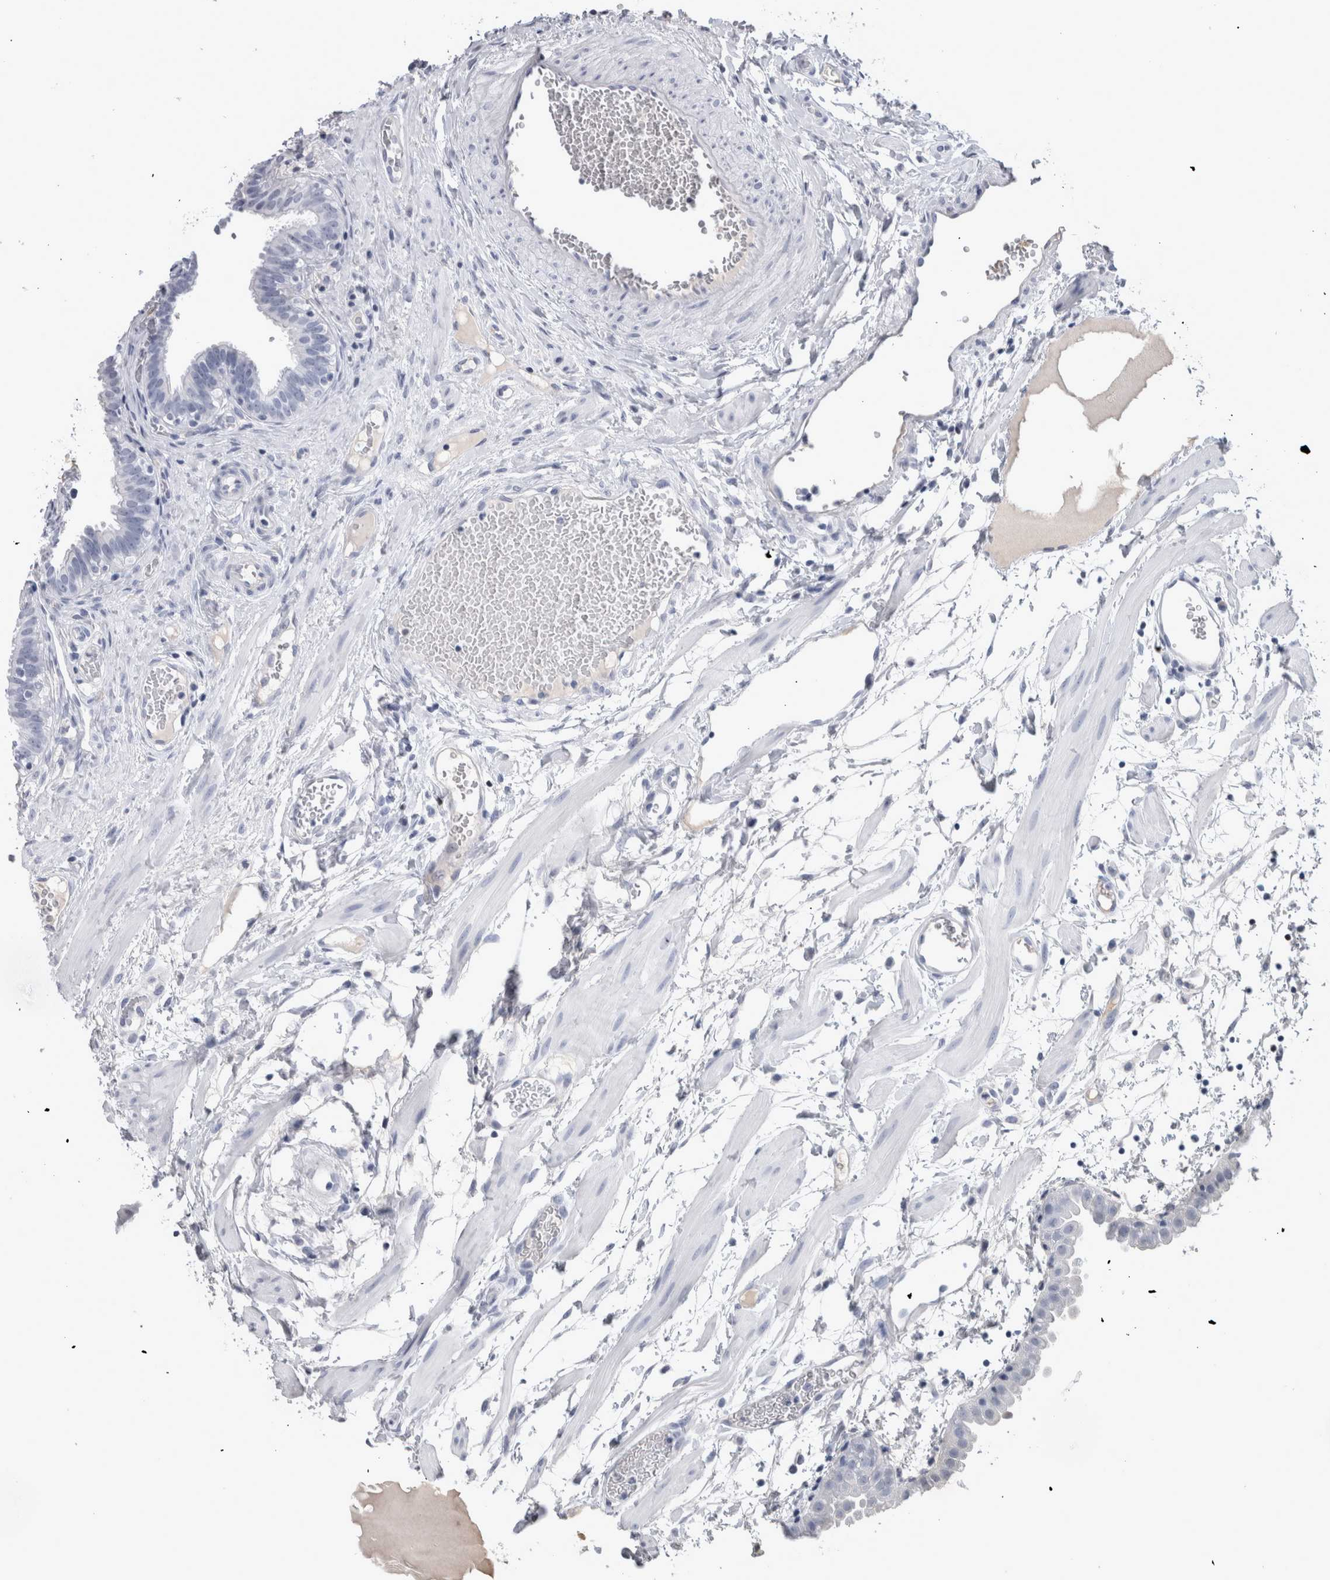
{"staining": {"intensity": "negative", "quantity": "none", "location": "none"}, "tissue": "fallopian tube", "cell_type": "Glandular cells", "image_type": "normal", "snomed": [{"axis": "morphology", "description": "Normal tissue, NOS"}, {"axis": "topography", "description": "Fallopian tube"}, {"axis": "topography", "description": "Placenta"}], "caption": "This is a image of immunohistochemistry staining of unremarkable fallopian tube, which shows no staining in glandular cells. (DAB immunohistochemistry with hematoxylin counter stain).", "gene": "PAX5", "patient": {"sex": "female", "age": 32}}